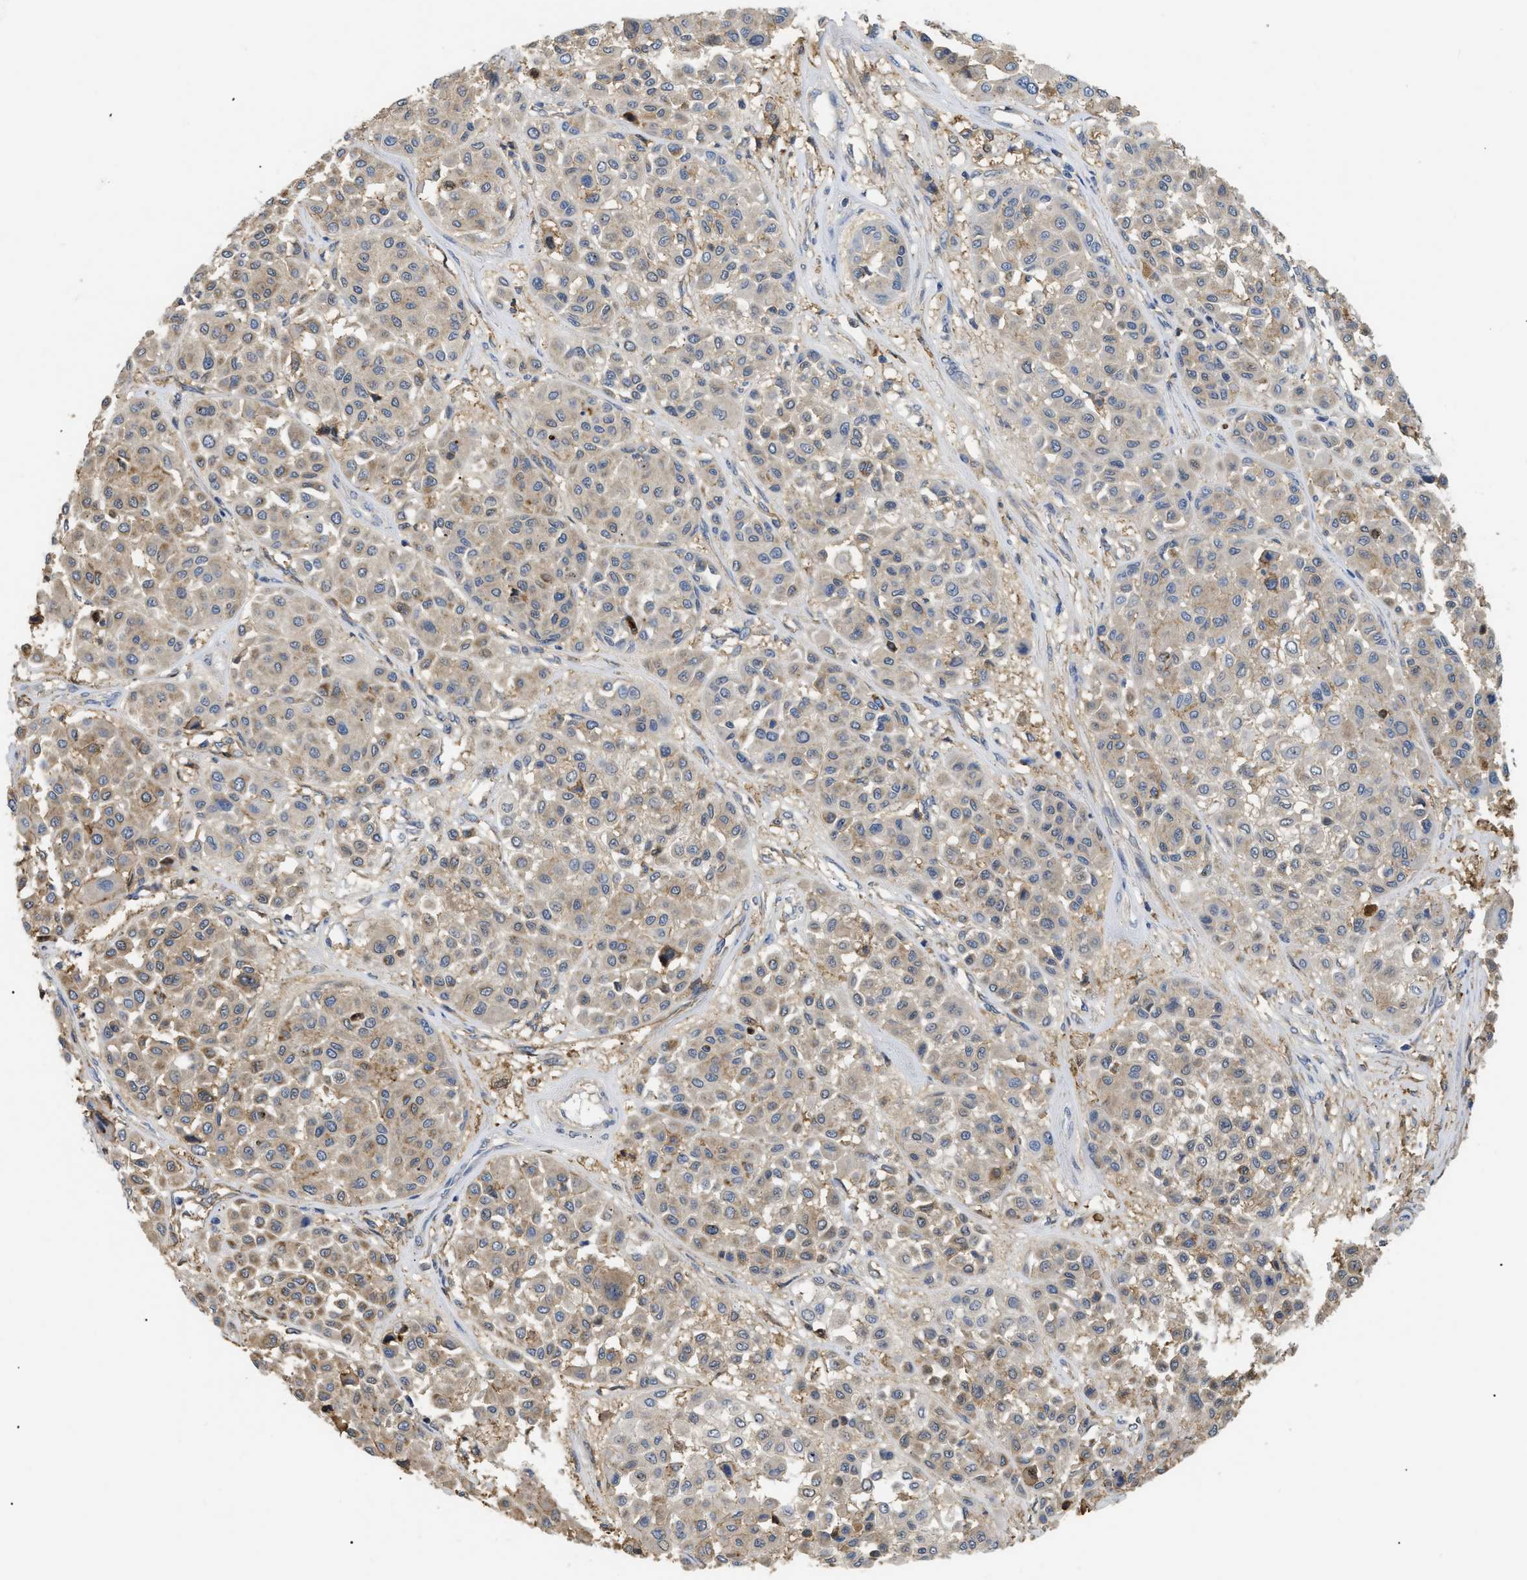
{"staining": {"intensity": "weak", "quantity": "25%-75%", "location": "cytoplasmic/membranous"}, "tissue": "melanoma", "cell_type": "Tumor cells", "image_type": "cancer", "snomed": [{"axis": "morphology", "description": "Malignant melanoma, Metastatic site"}, {"axis": "topography", "description": "Soft tissue"}], "caption": "IHC image of neoplastic tissue: human malignant melanoma (metastatic site) stained using IHC reveals low levels of weak protein expression localized specifically in the cytoplasmic/membranous of tumor cells, appearing as a cytoplasmic/membranous brown color.", "gene": "ANXA4", "patient": {"sex": "male", "age": 41}}